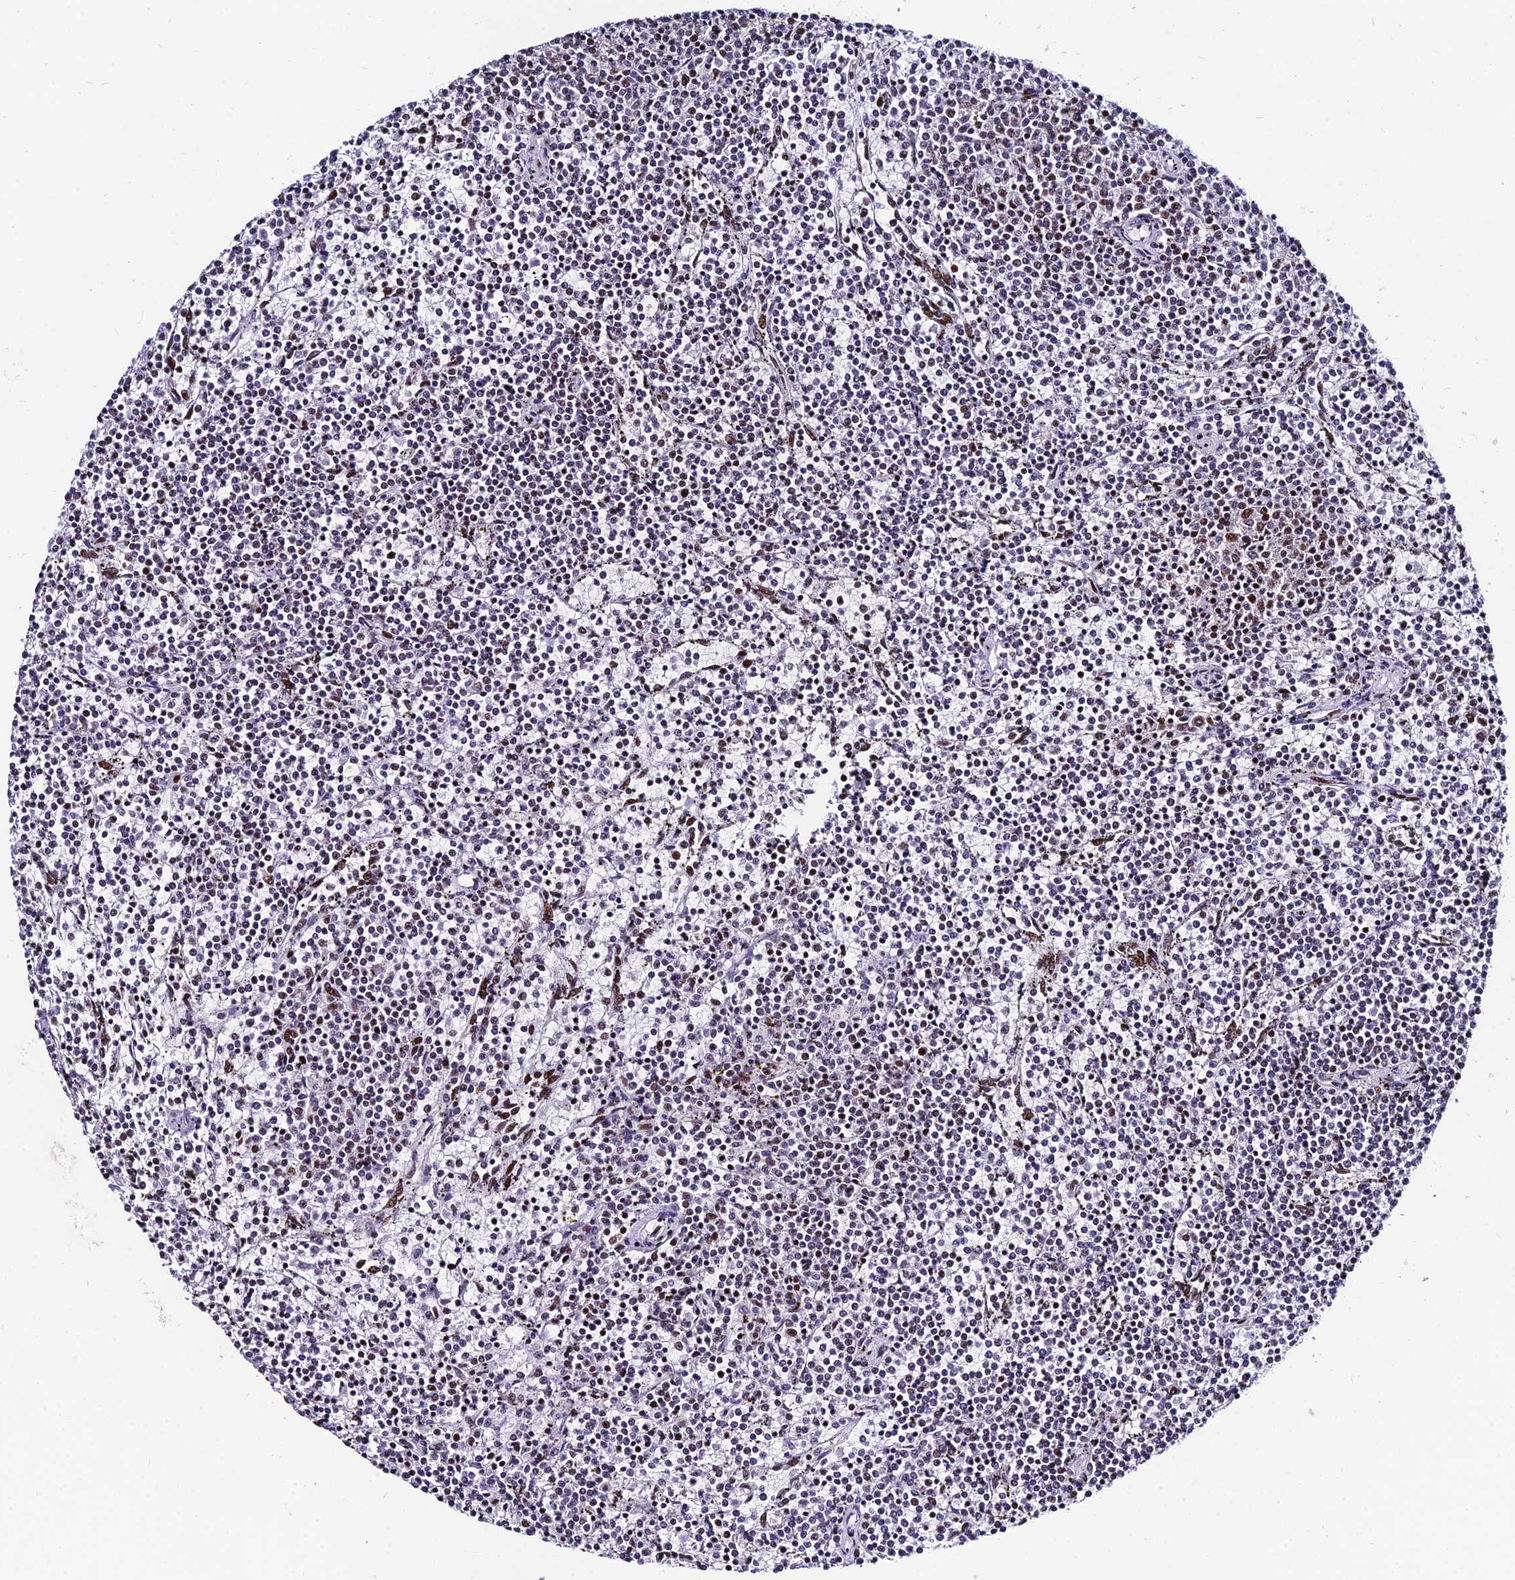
{"staining": {"intensity": "moderate", "quantity": "25%-75%", "location": "nuclear"}, "tissue": "lymphoma", "cell_type": "Tumor cells", "image_type": "cancer", "snomed": [{"axis": "morphology", "description": "Malignant lymphoma, non-Hodgkin's type, Low grade"}, {"axis": "topography", "description": "Spleen"}], "caption": "Lymphoma tissue exhibits moderate nuclear positivity in approximately 25%-75% of tumor cells, visualized by immunohistochemistry. The staining was performed using DAB to visualize the protein expression in brown, while the nuclei were stained in blue with hematoxylin (Magnification: 20x).", "gene": "HNRNPH1", "patient": {"sex": "female", "age": 50}}